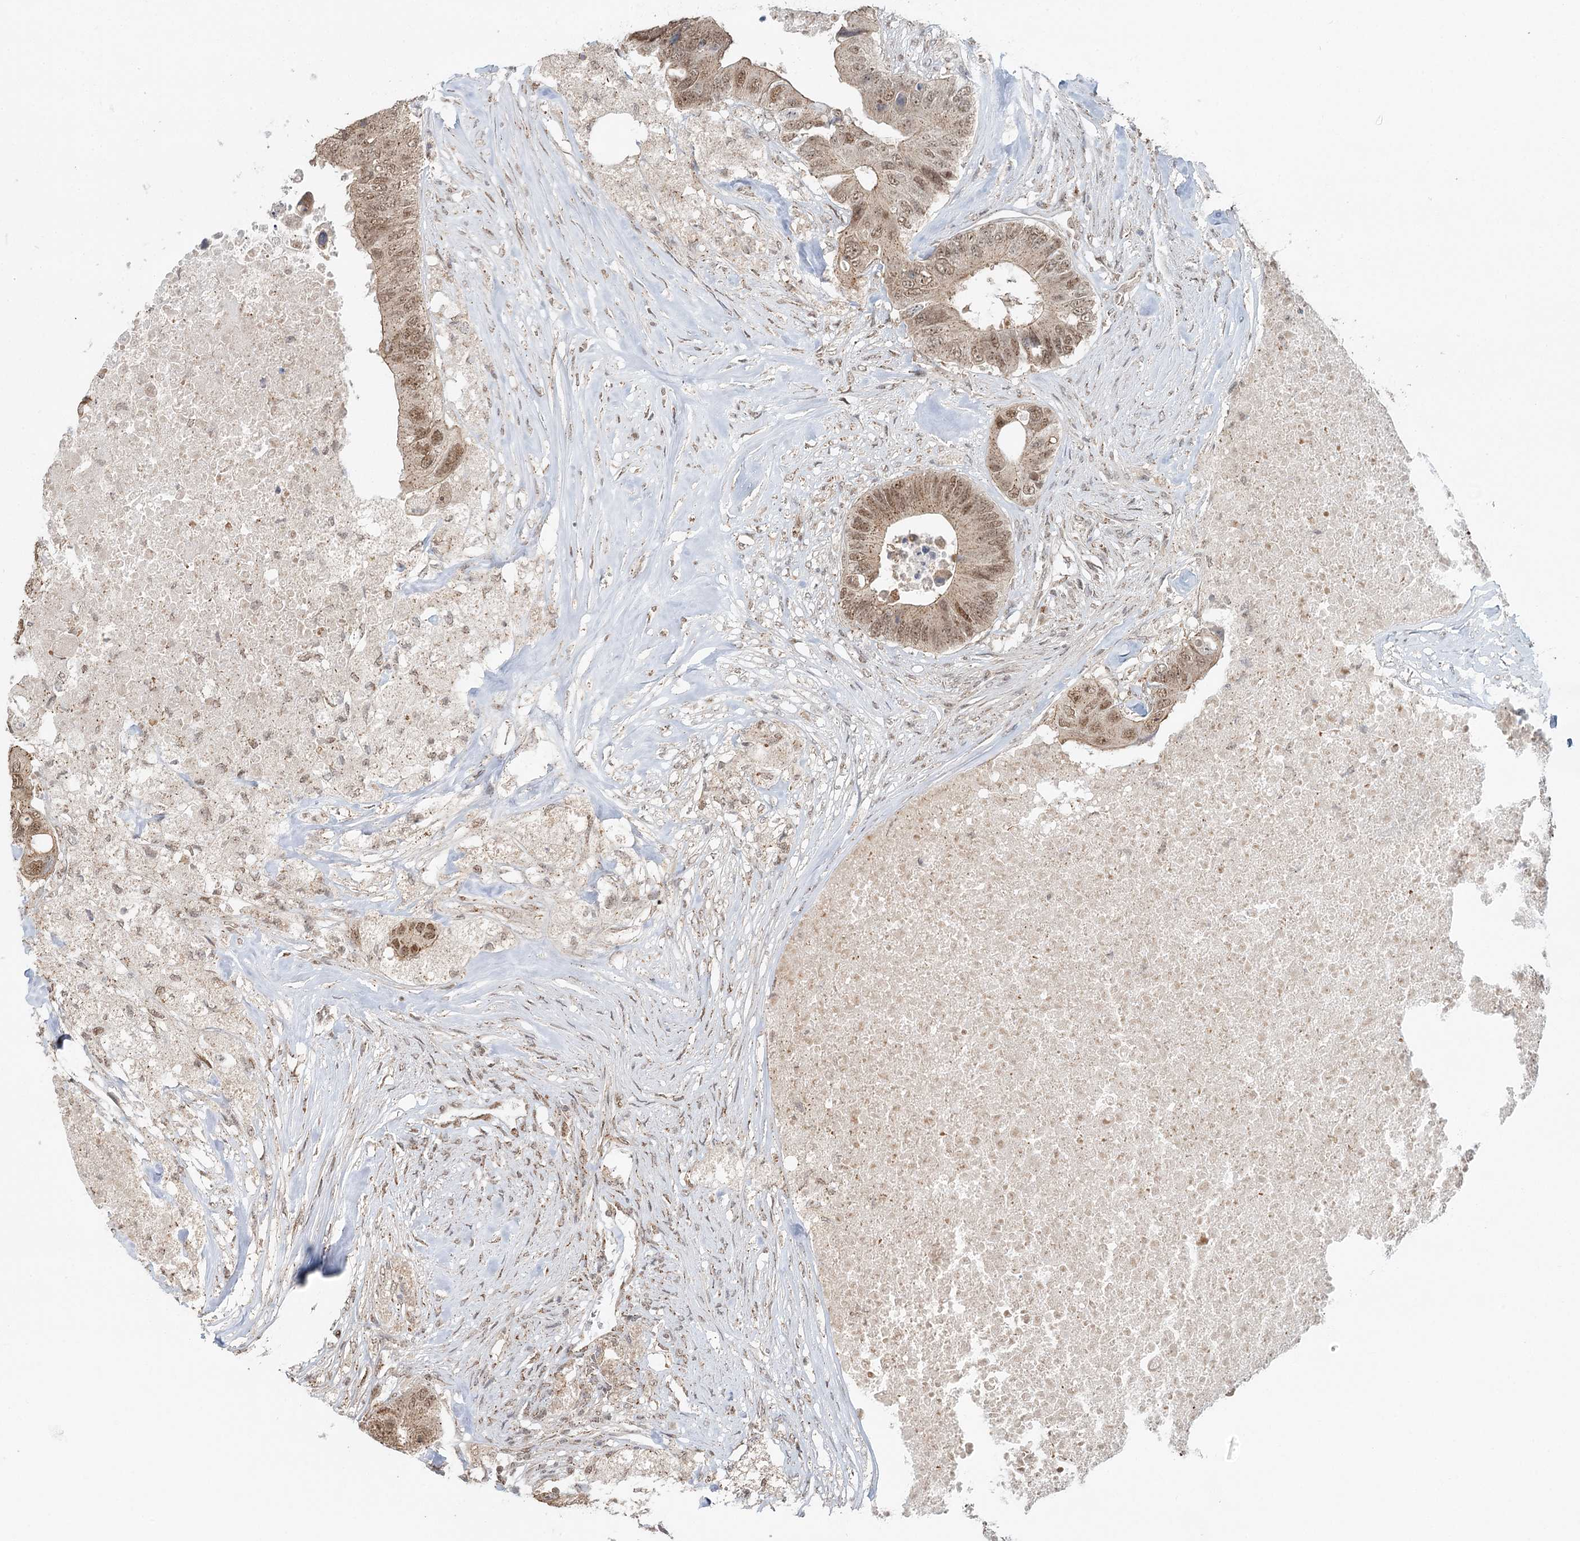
{"staining": {"intensity": "moderate", "quantity": ">75%", "location": "nuclear"}, "tissue": "colorectal cancer", "cell_type": "Tumor cells", "image_type": "cancer", "snomed": [{"axis": "morphology", "description": "Adenocarcinoma, NOS"}, {"axis": "topography", "description": "Colon"}], "caption": "Immunohistochemical staining of colorectal cancer (adenocarcinoma) shows medium levels of moderate nuclear positivity in about >75% of tumor cells.", "gene": "GPALPP1", "patient": {"sex": "male", "age": 71}}